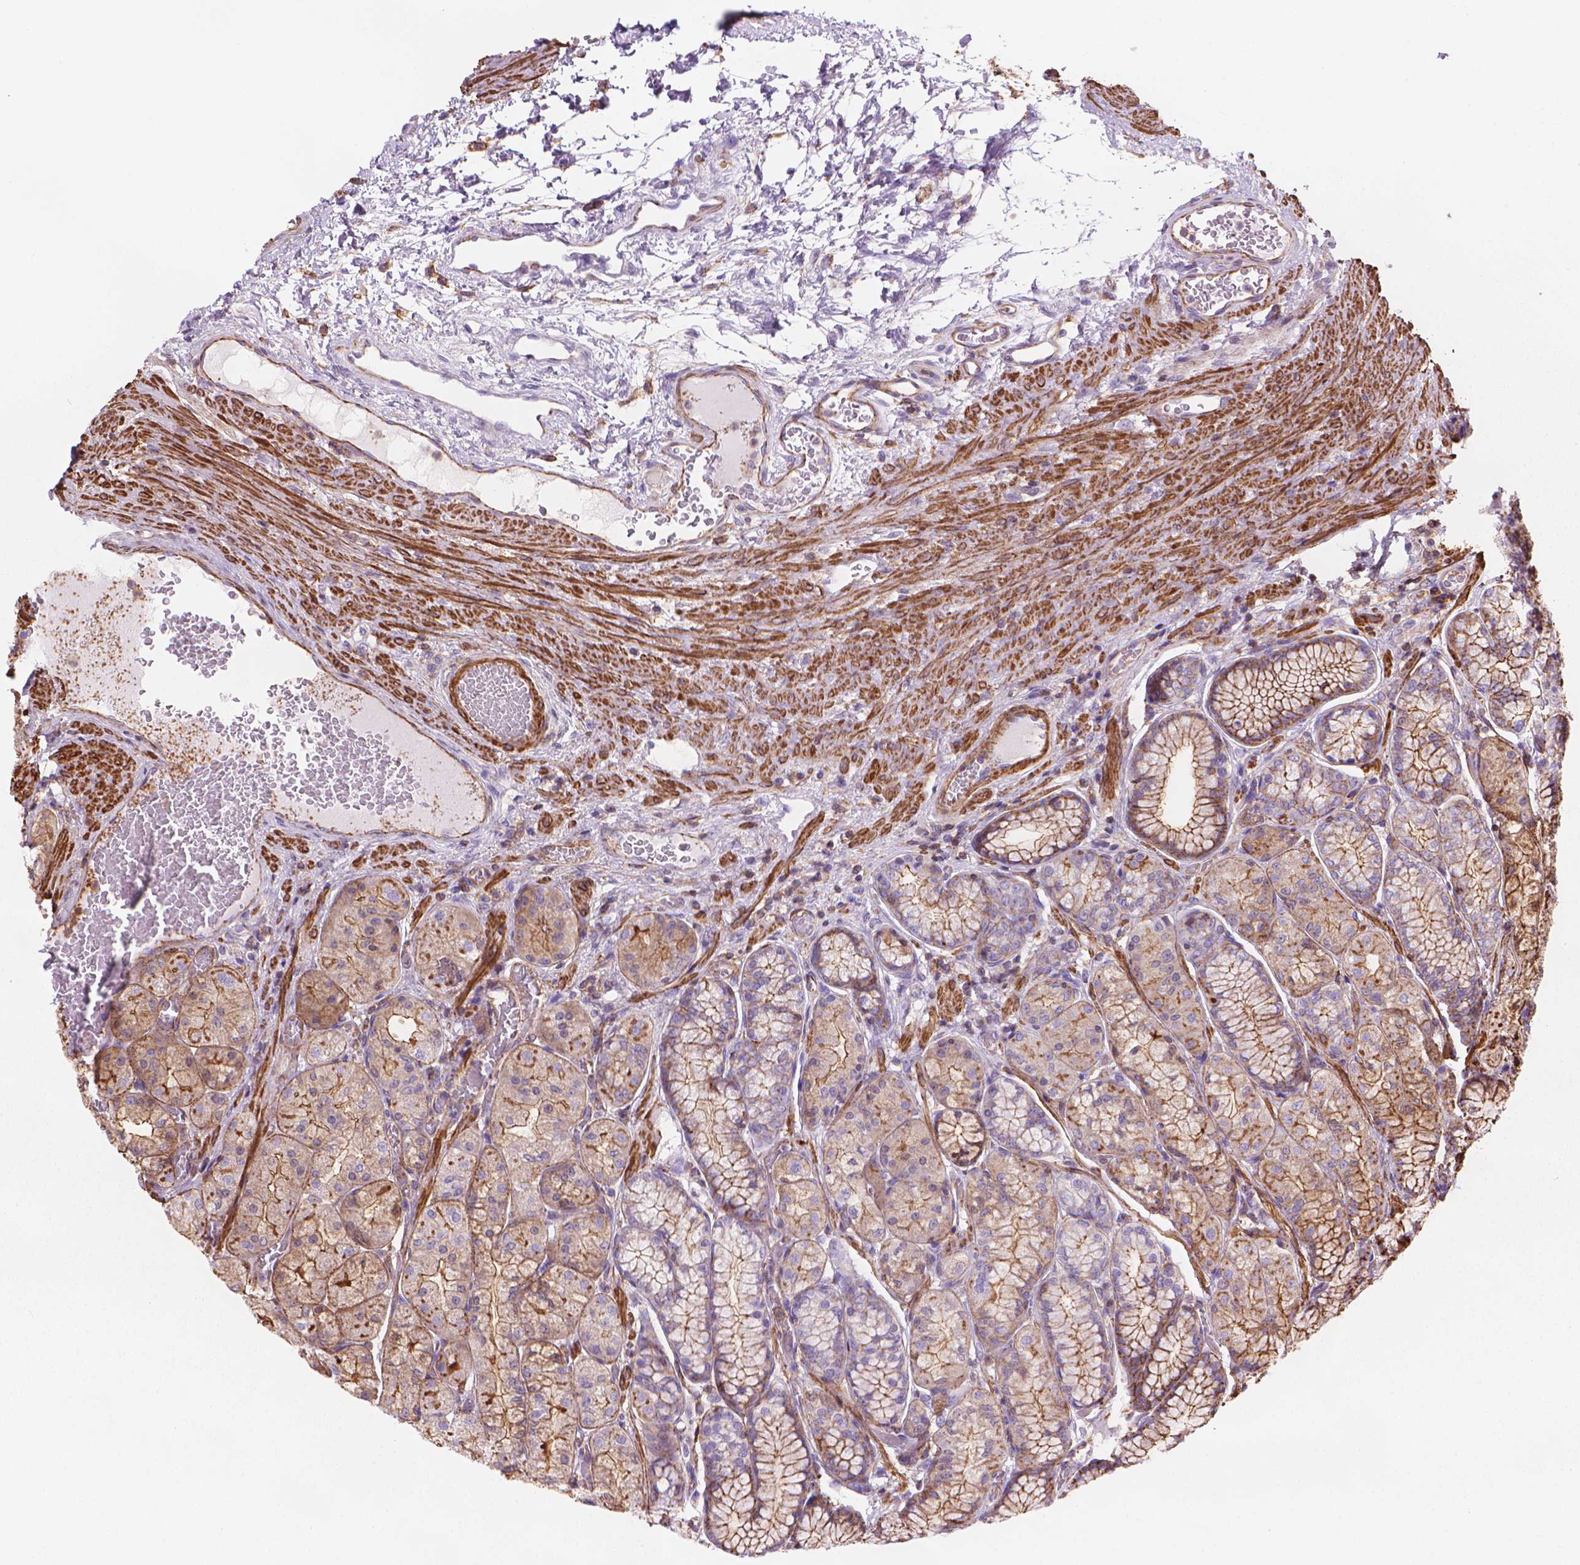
{"staining": {"intensity": "strong", "quantity": "<25%", "location": "cytoplasmic/membranous"}, "tissue": "stomach", "cell_type": "Glandular cells", "image_type": "normal", "snomed": [{"axis": "morphology", "description": "Normal tissue, NOS"}, {"axis": "morphology", "description": "Adenocarcinoma, NOS"}, {"axis": "morphology", "description": "Adenocarcinoma, High grade"}, {"axis": "topography", "description": "Stomach, upper"}, {"axis": "topography", "description": "Stomach"}], "caption": "Stomach stained with a brown dye reveals strong cytoplasmic/membranous positive staining in about <25% of glandular cells.", "gene": "PATJ", "patient": {"sex": "female", "age": 65}}